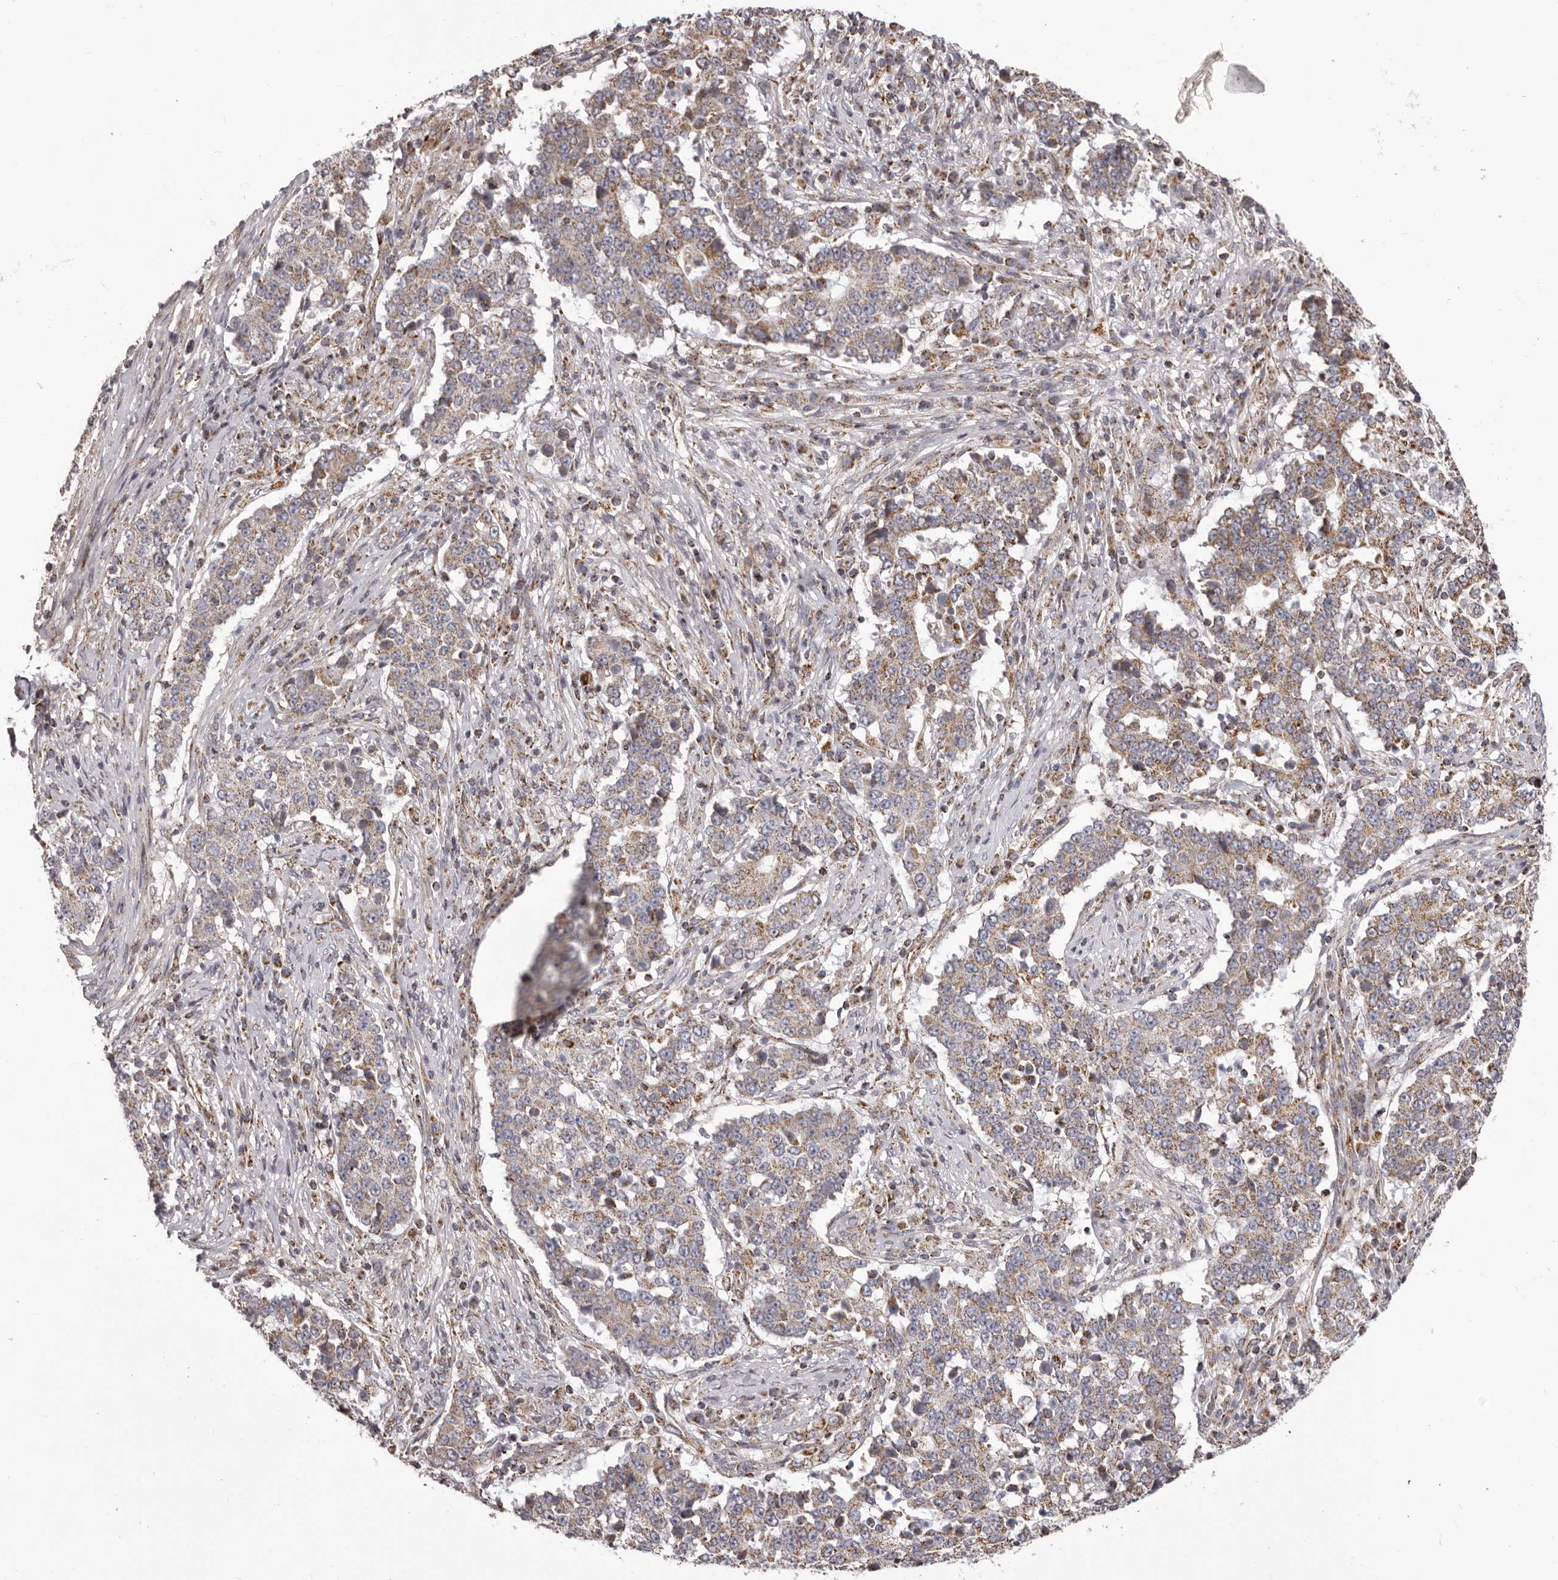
{"staining": {"intensity": "weak", "quantity": ">75%", "location": "cytoplasmic/membranous"}, "tissue": "stomach cancer", "cell_type": "Tumor cells", "image_type": "cancer", "snomed": [{"axis": "morphology", "description": "Adenocarcinoma, NOS"}, {"axis": "topography", "description": "Stomach"}], "caption": "Tumor cells exhibit low levels of weak cytoplasmic/membranous expression in about >75% of cells in adenocarcinoma (stomach). (DAB (3,3'-diaminobenzidine) IHC with brightfield microscopy, high magnification).", "gene": "CHRM2", "patient": {"sex": "male", "age": 59}}